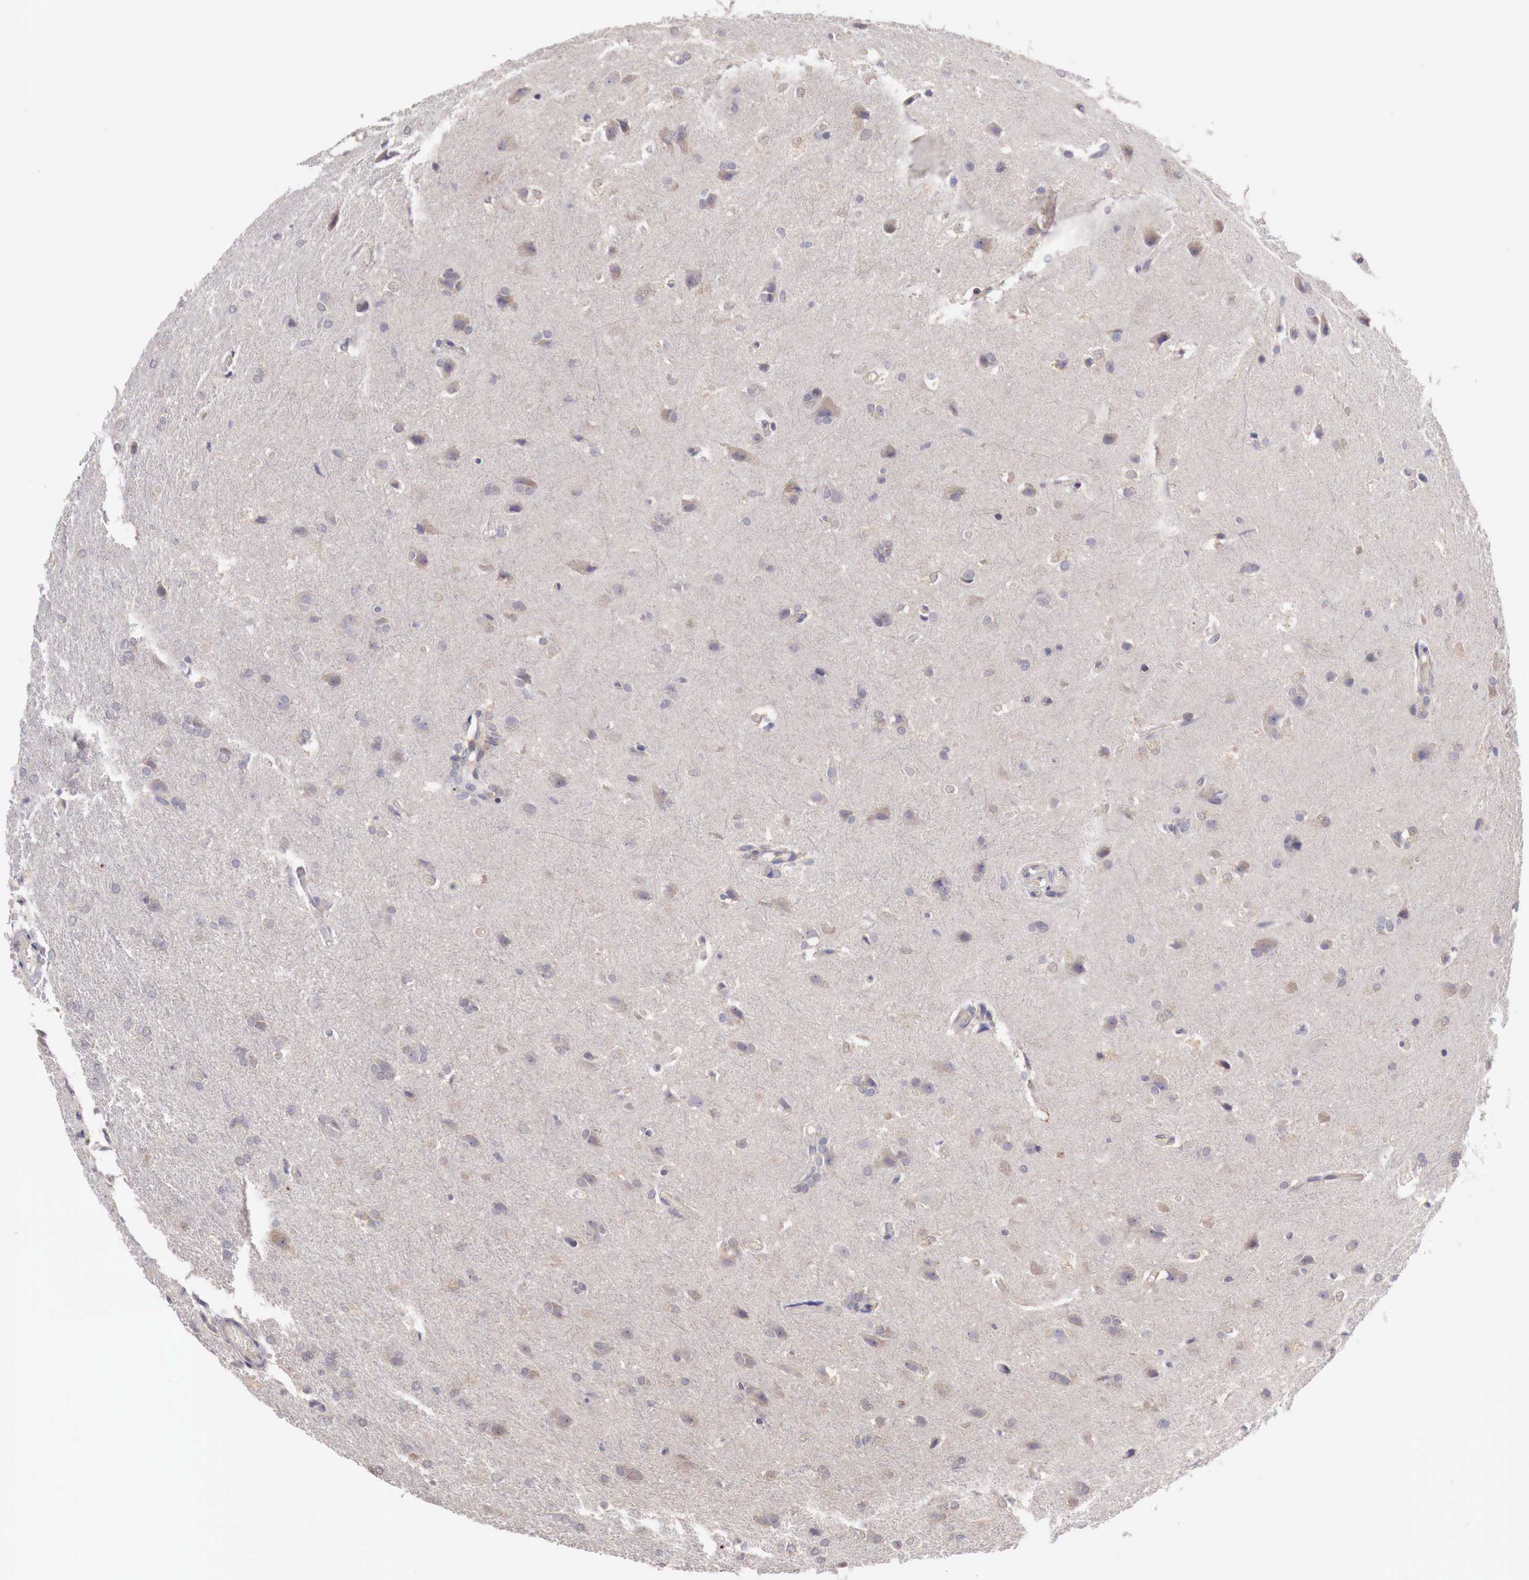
{"staining": {"intensity": "negative", "quantity": "none", "location": "none"}, "tissue": "glioma", "cell_type": "Tumor cells", "image_type": "cancer", "snomed": [{"axis": "morphology", "description": "Glioma, malignant, High grade"}, {"axis": "topography", "description": "Brain"}], "caption": "The photomicrograph exhibits no staining of tumor cells in malignant glioma (high-grade).", "gene": "TBC1D9", "patient": {"sex": "male", "age": 68}}